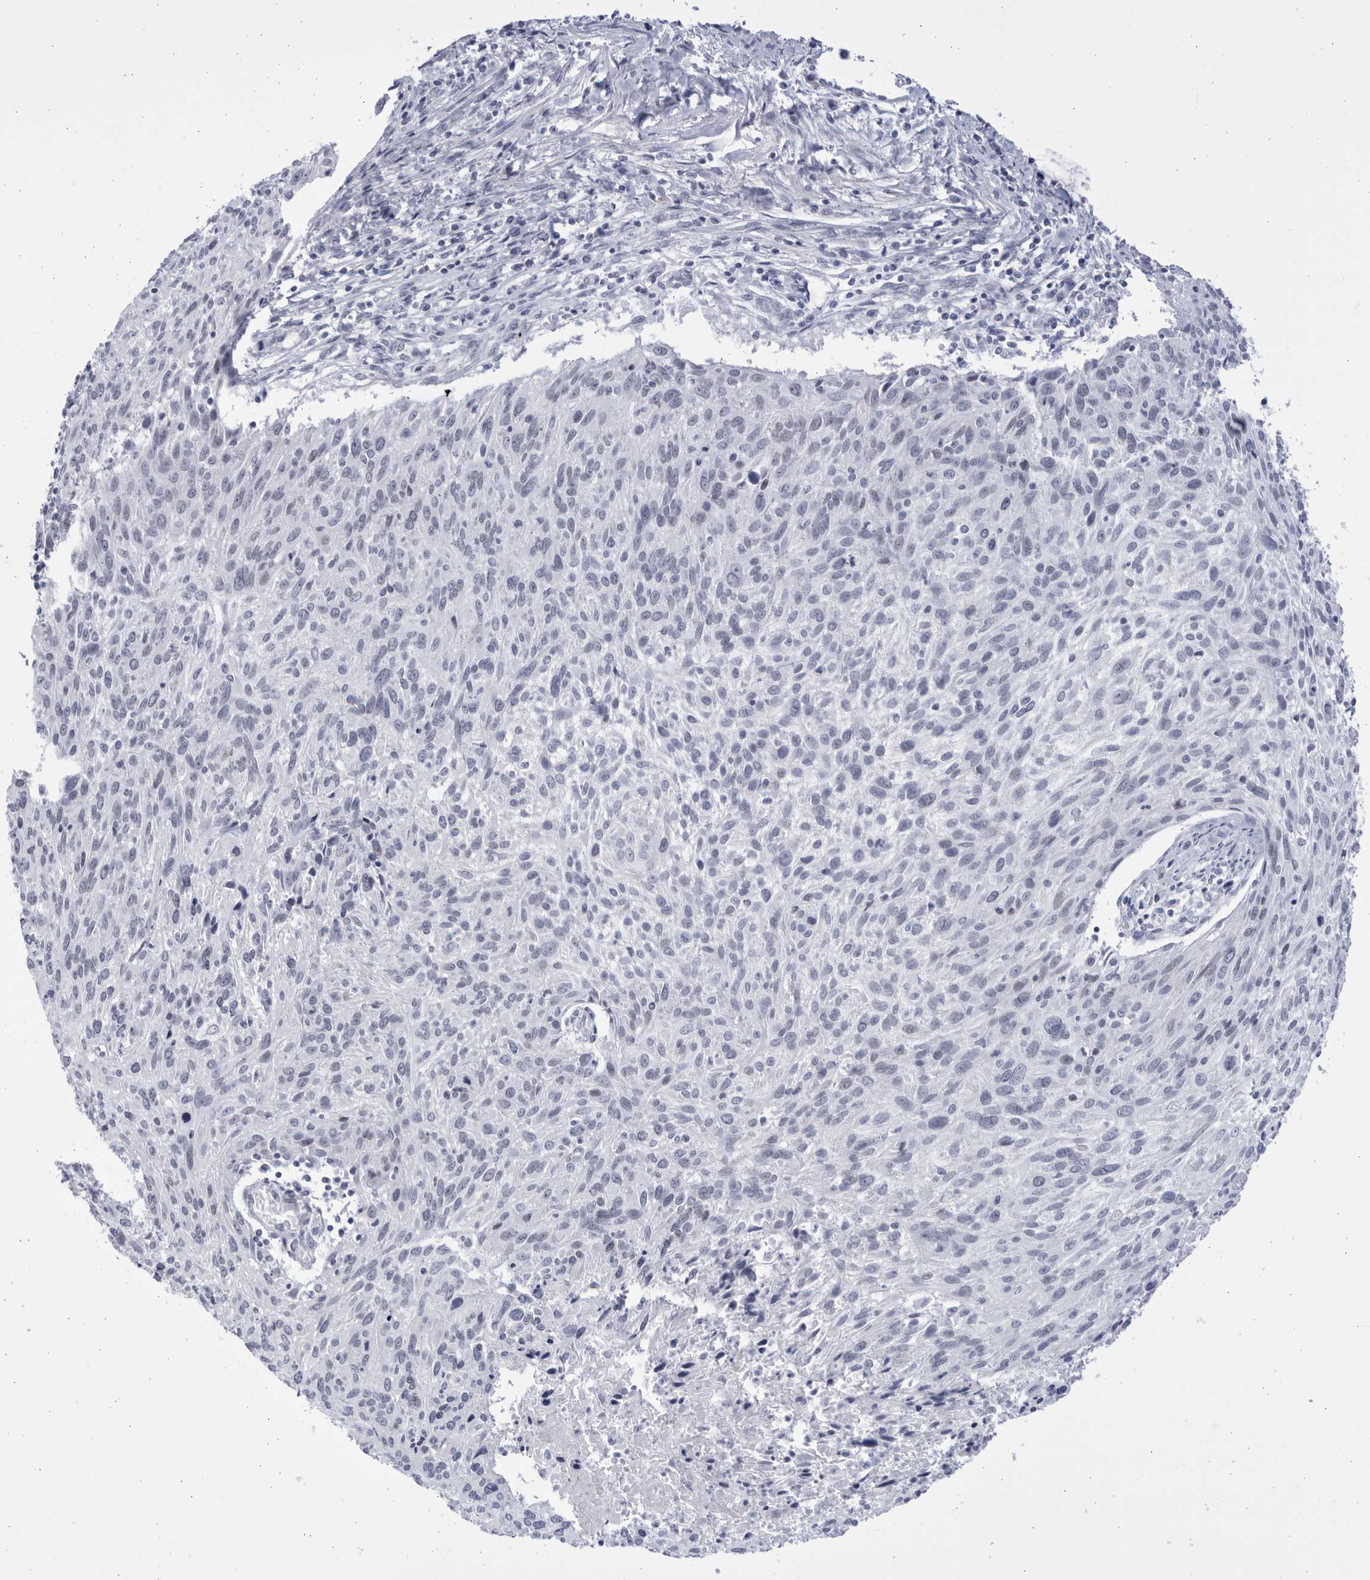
{"staining": {"intensity": "negative", "quantity": "none", "location": "none"}, "tissue": "cervical cancer", "cell_type": "Tumor cells", "image_type": "cancer", "snomed": [{"axis": "morphology", "description": "Squamous cell carcinoma, NOS"}, {"axis": "topography", "description": "Cervix"}], "caption": "This is a micrograph of immunohistochemistry (IHC) staining of squamous cell carcinoma (cervical), which shows no expression in tumor cells. (DAB (3,3'-diaminobenzidine) immunohistochemistry (IHC) visualized using brightfield microscopy, high magnification).", "gene": "CCDC181", "patient": {"sex": "female", "age": 51}}